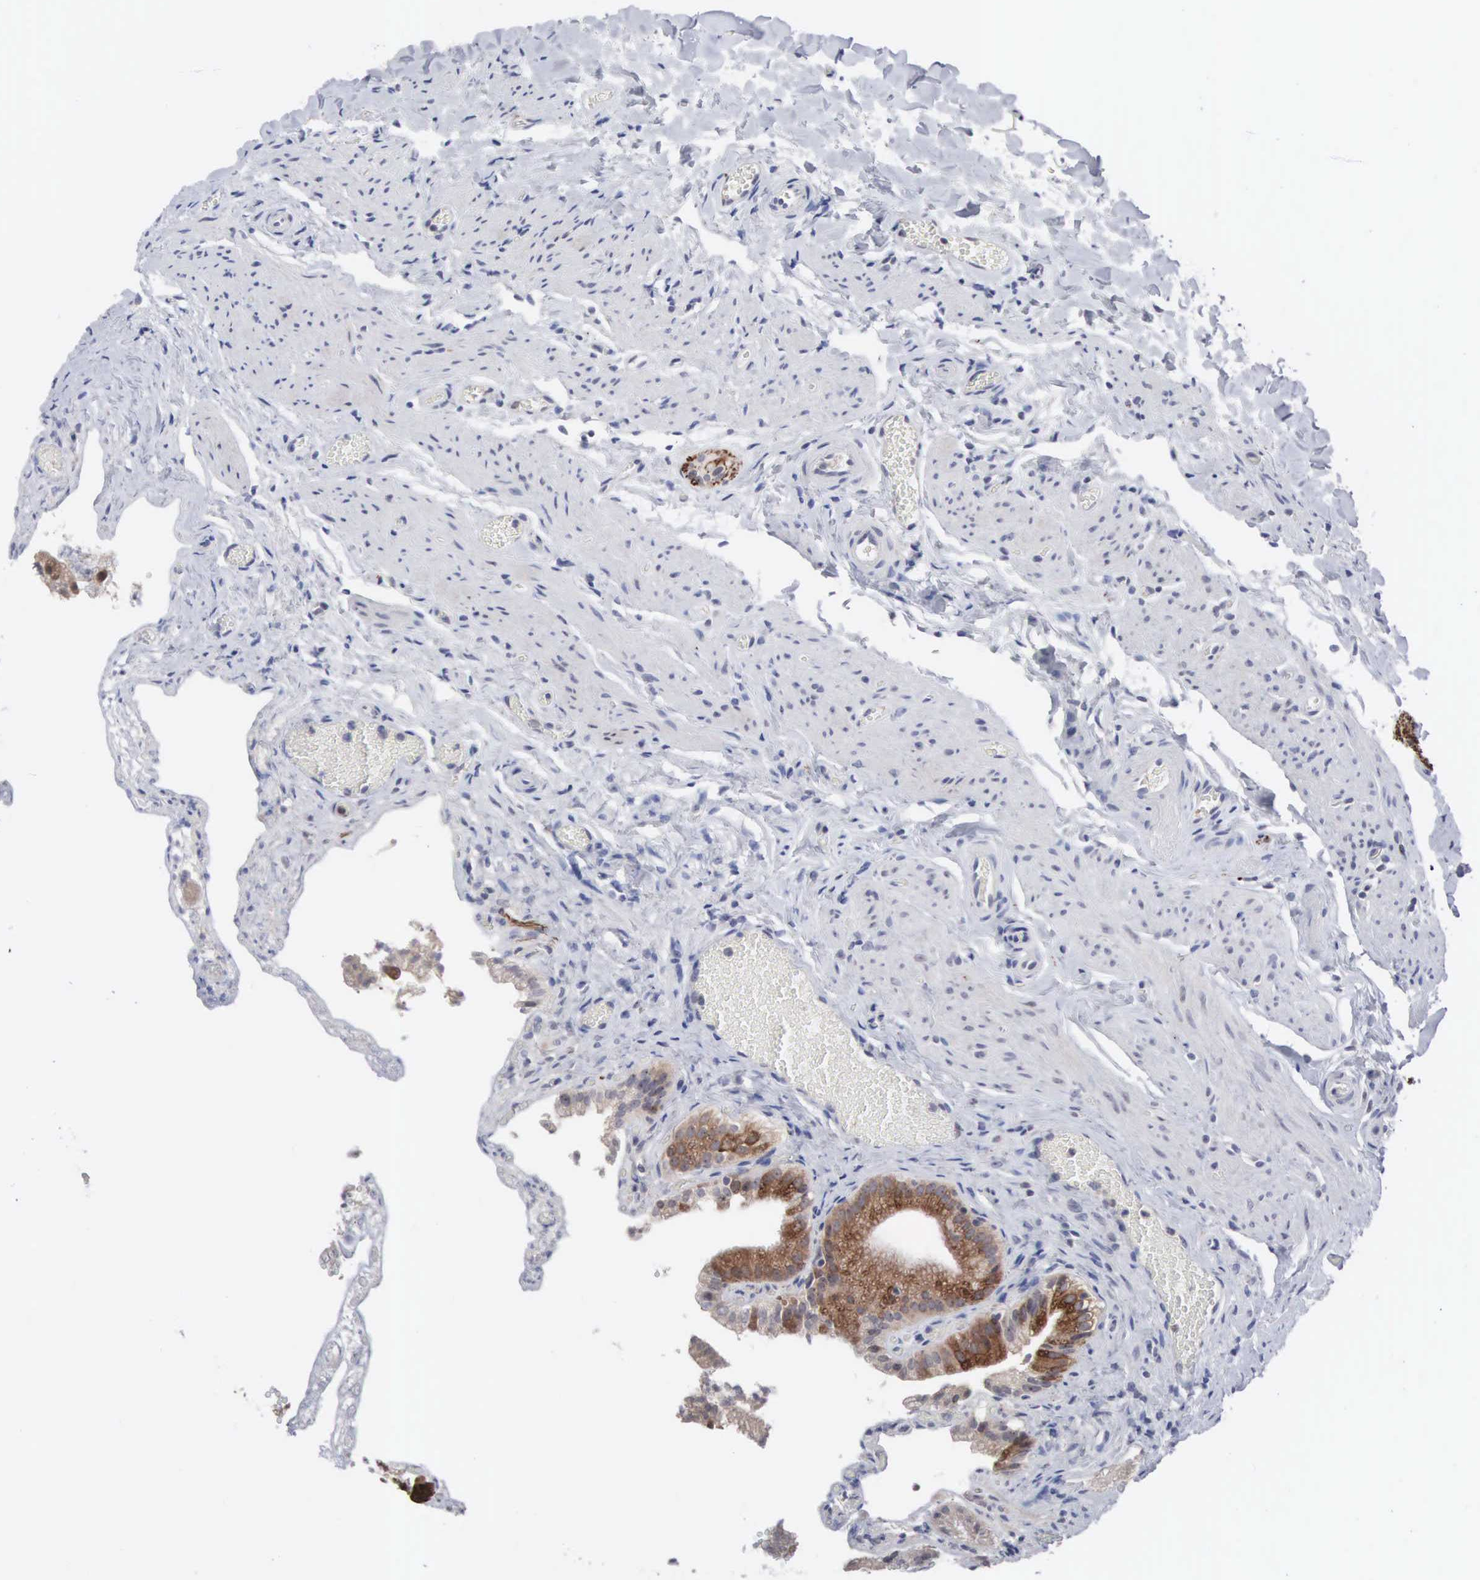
{"staining": {"intensity": "strong", "quantity": ">75%", "location": "cytoplasmic/membranous"}, "tissue": "gallbladder", "cell_type": "Glandular cells", "image_type": "normal", "snomed": [{"axis": "morphology", "description": "Normal tissue, NOS"}, {"axis": "topography", "description": "Gallbladder"}], "caption": "Gallbladder stained with immunohistochemistry (IHC) shows strong cytoplasmic/membranous staining in approximately >75% of glandular cells.", "gene": "ACOT4", "patient": {"sex": "female", "age": 44}}